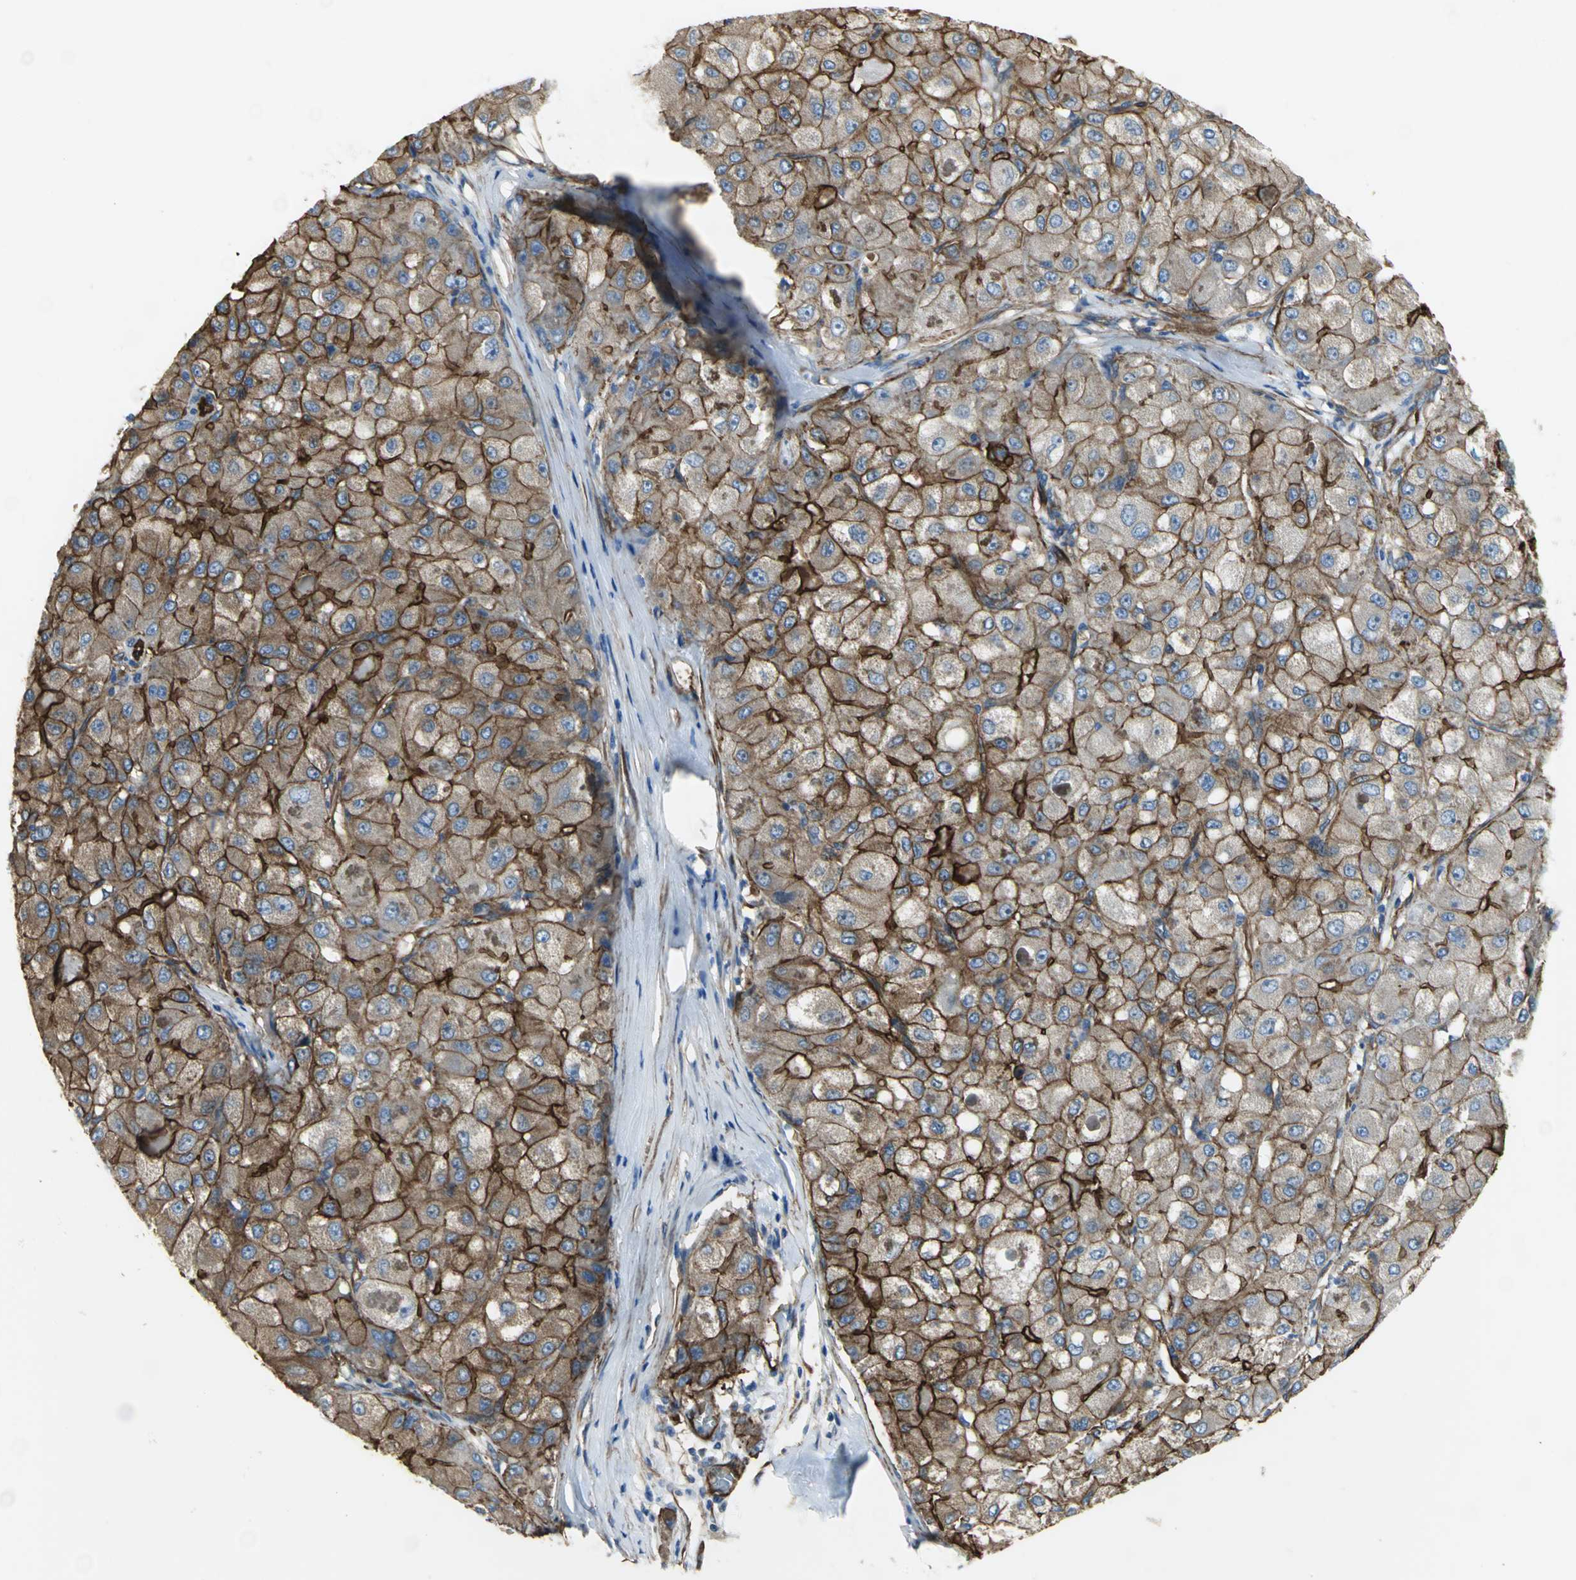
{"staining": {"intensity": "strong", "quantity": ">75%", "location": "cytoplasmic/membranous"}, "tissue": "liver cancer", "cell_type": "Tumor cells", "image_type": "cancer", "snomed": [{"axis": "morphology", "description": "Carcinoma, Hepatocellular, NOS"}, {"axis": "topography", "description": "Liver"}], "caption": "Immunohistochemistry (IHC) (DAB (3,3'-diaminobenzidine)) staining of liver cancer reveals strong cytoplasmic/membranous protein positivity in about >75% of tumor cells.", "gene": "FLNB", "patient": {"sex": "male", "age": 80}}